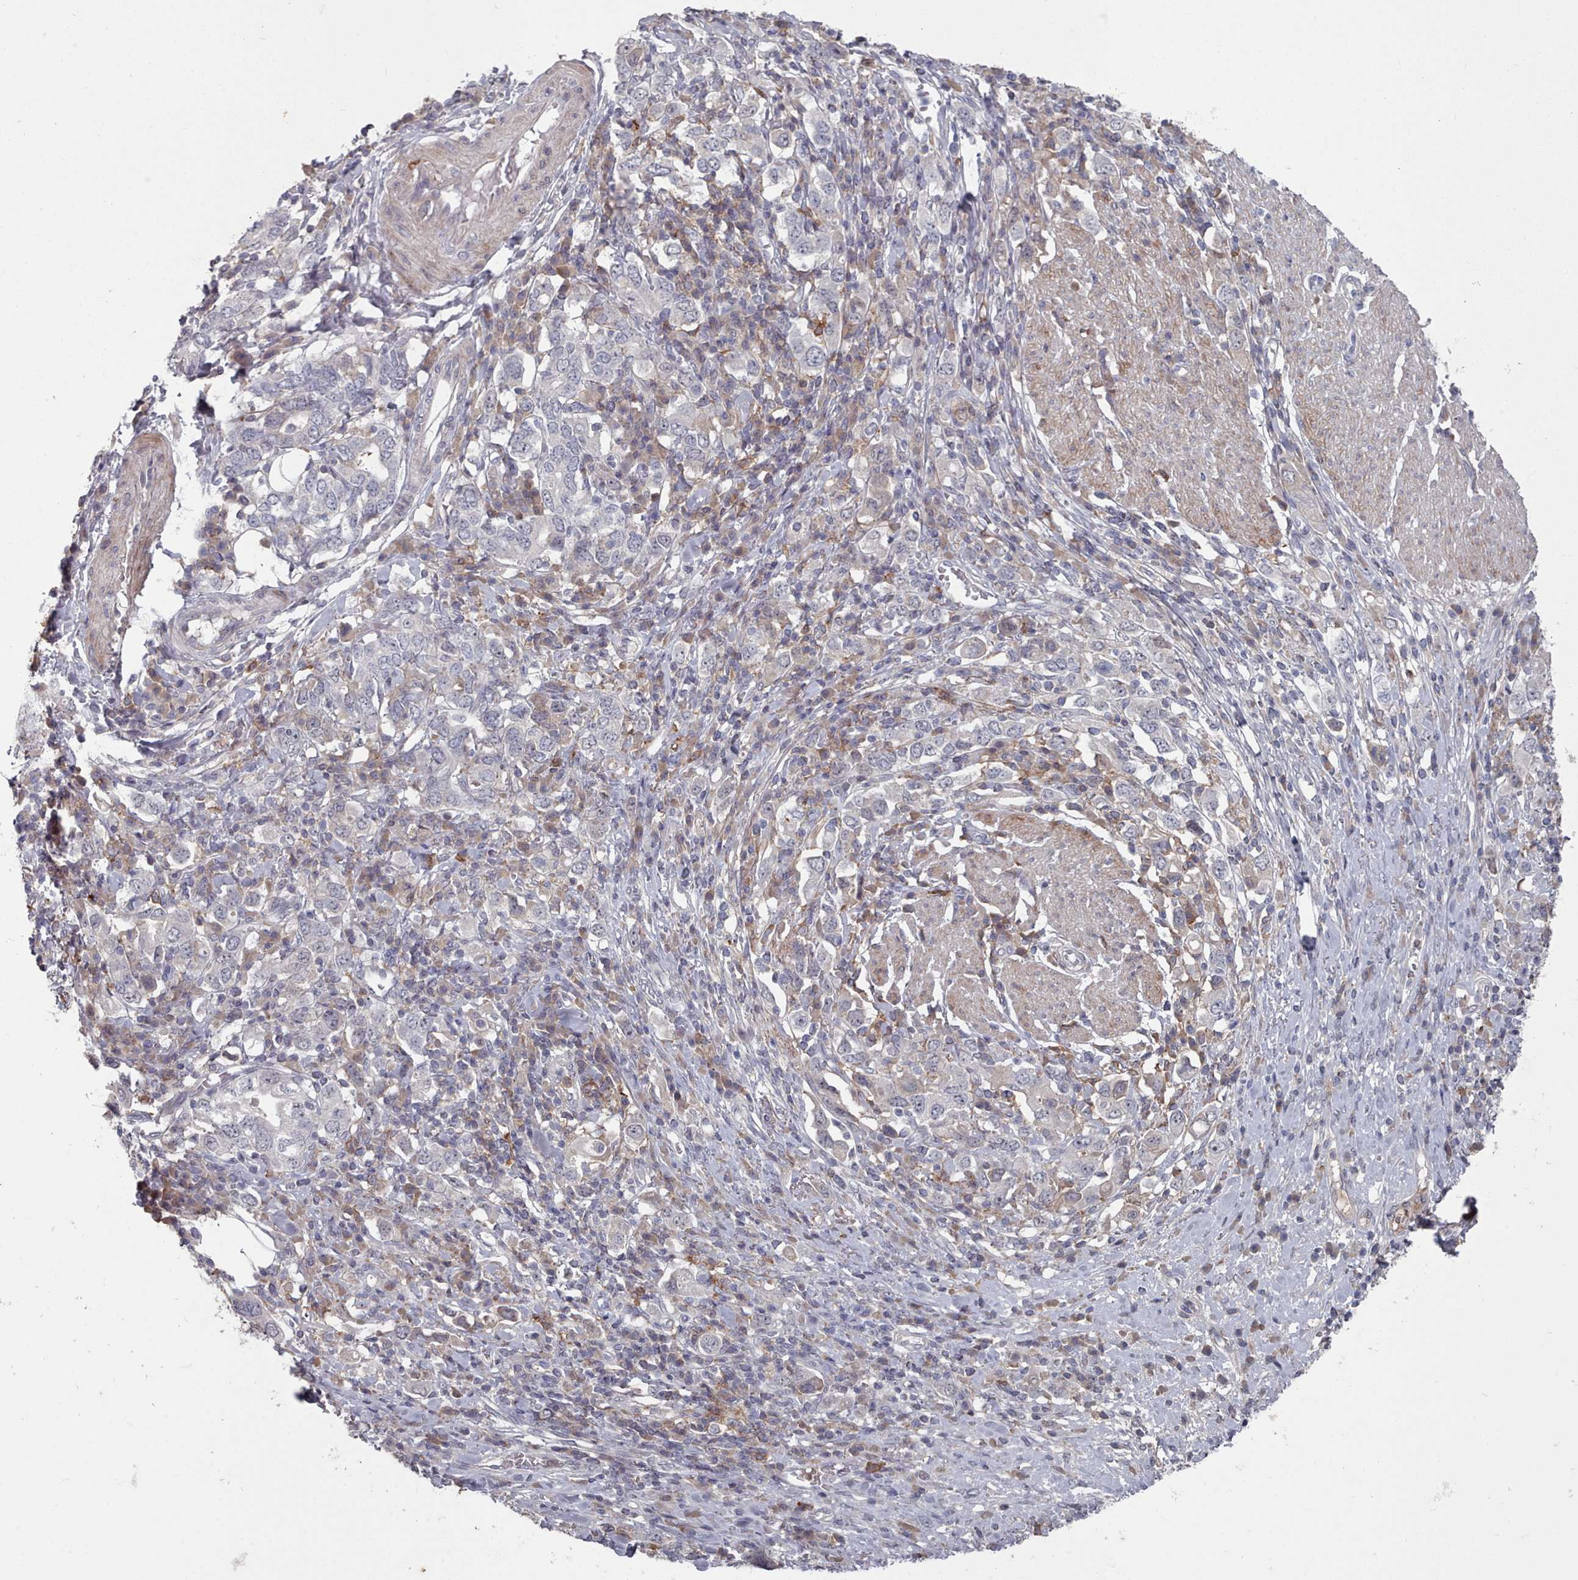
{"staining": {"intensity": "negative", "quantity": "none", "location": "none"}, "tissue": "stomach cancer", "cell_type": "Tumor cells", "image_type": "cancer", "snomed": [{"axis": "morphology", "description": "Adenocarcinoma, NOS"}, {"axis": "topography", "description": "Stomach, upper"}, {"axis": "topography", "description": "Stomach"}], "caption": "Human stomach cancer stained for a protein using immunohistochemistry displays no expression in tumor cells.", "gene": "COL8A2", "patient": {"sex": "male", "age": 62}}